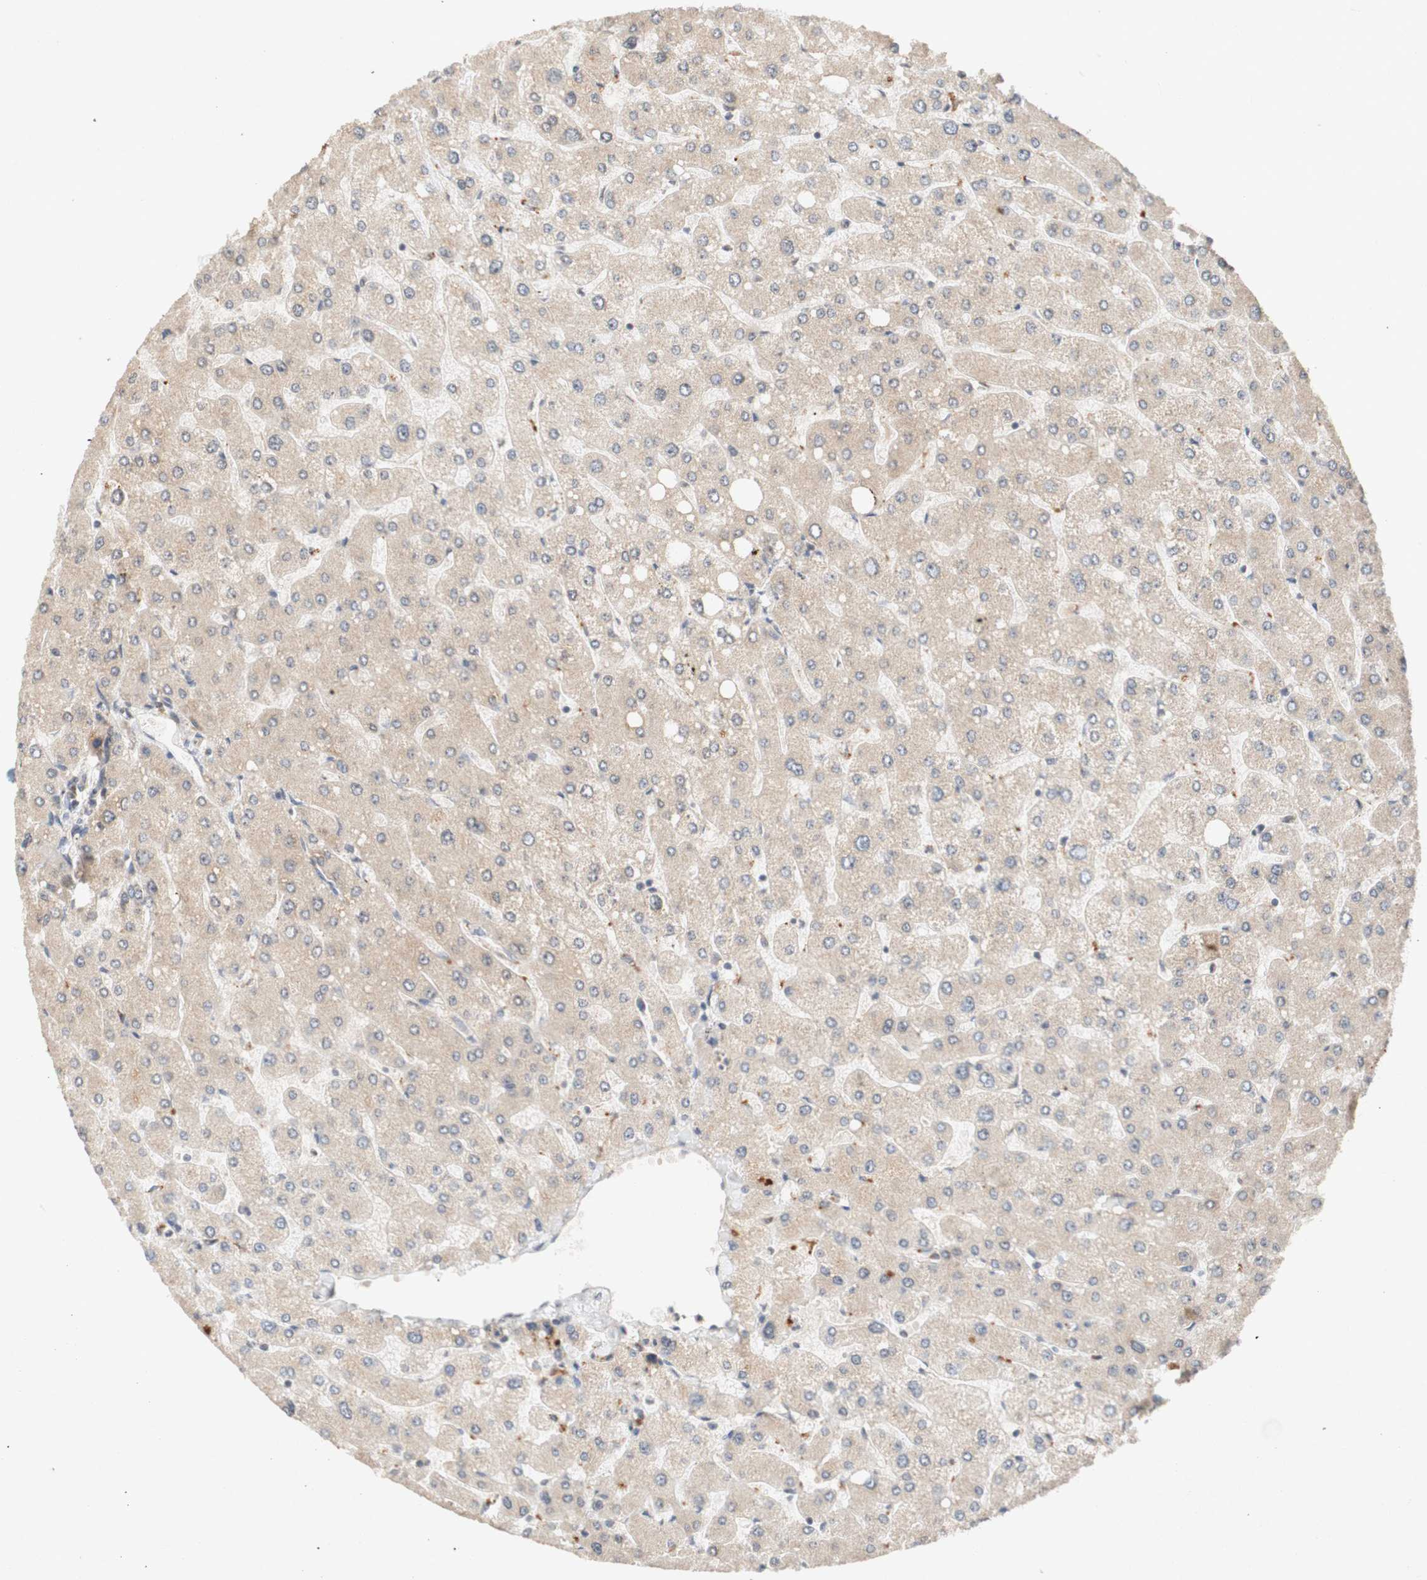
{"staining": {"intensity": "negative", "quantity": "none", "location": "none"}, "tissue": "liver", "cell_type": "Cholangiocytes", "image_type": "normal", "snomed": [{"axis": "morphology", "description": "Normal tissue, NOS"}, {"axis": "topography", "description": "Liver"}], "caption": "High magnification brightfield microscopy of benign liver stained with DAB (brown) and counterstained with hematoxylin (blue): cholangiocytes show no significant expression.", "gene": "PIN1", "patient": {"sex": "male", "age": 55}}